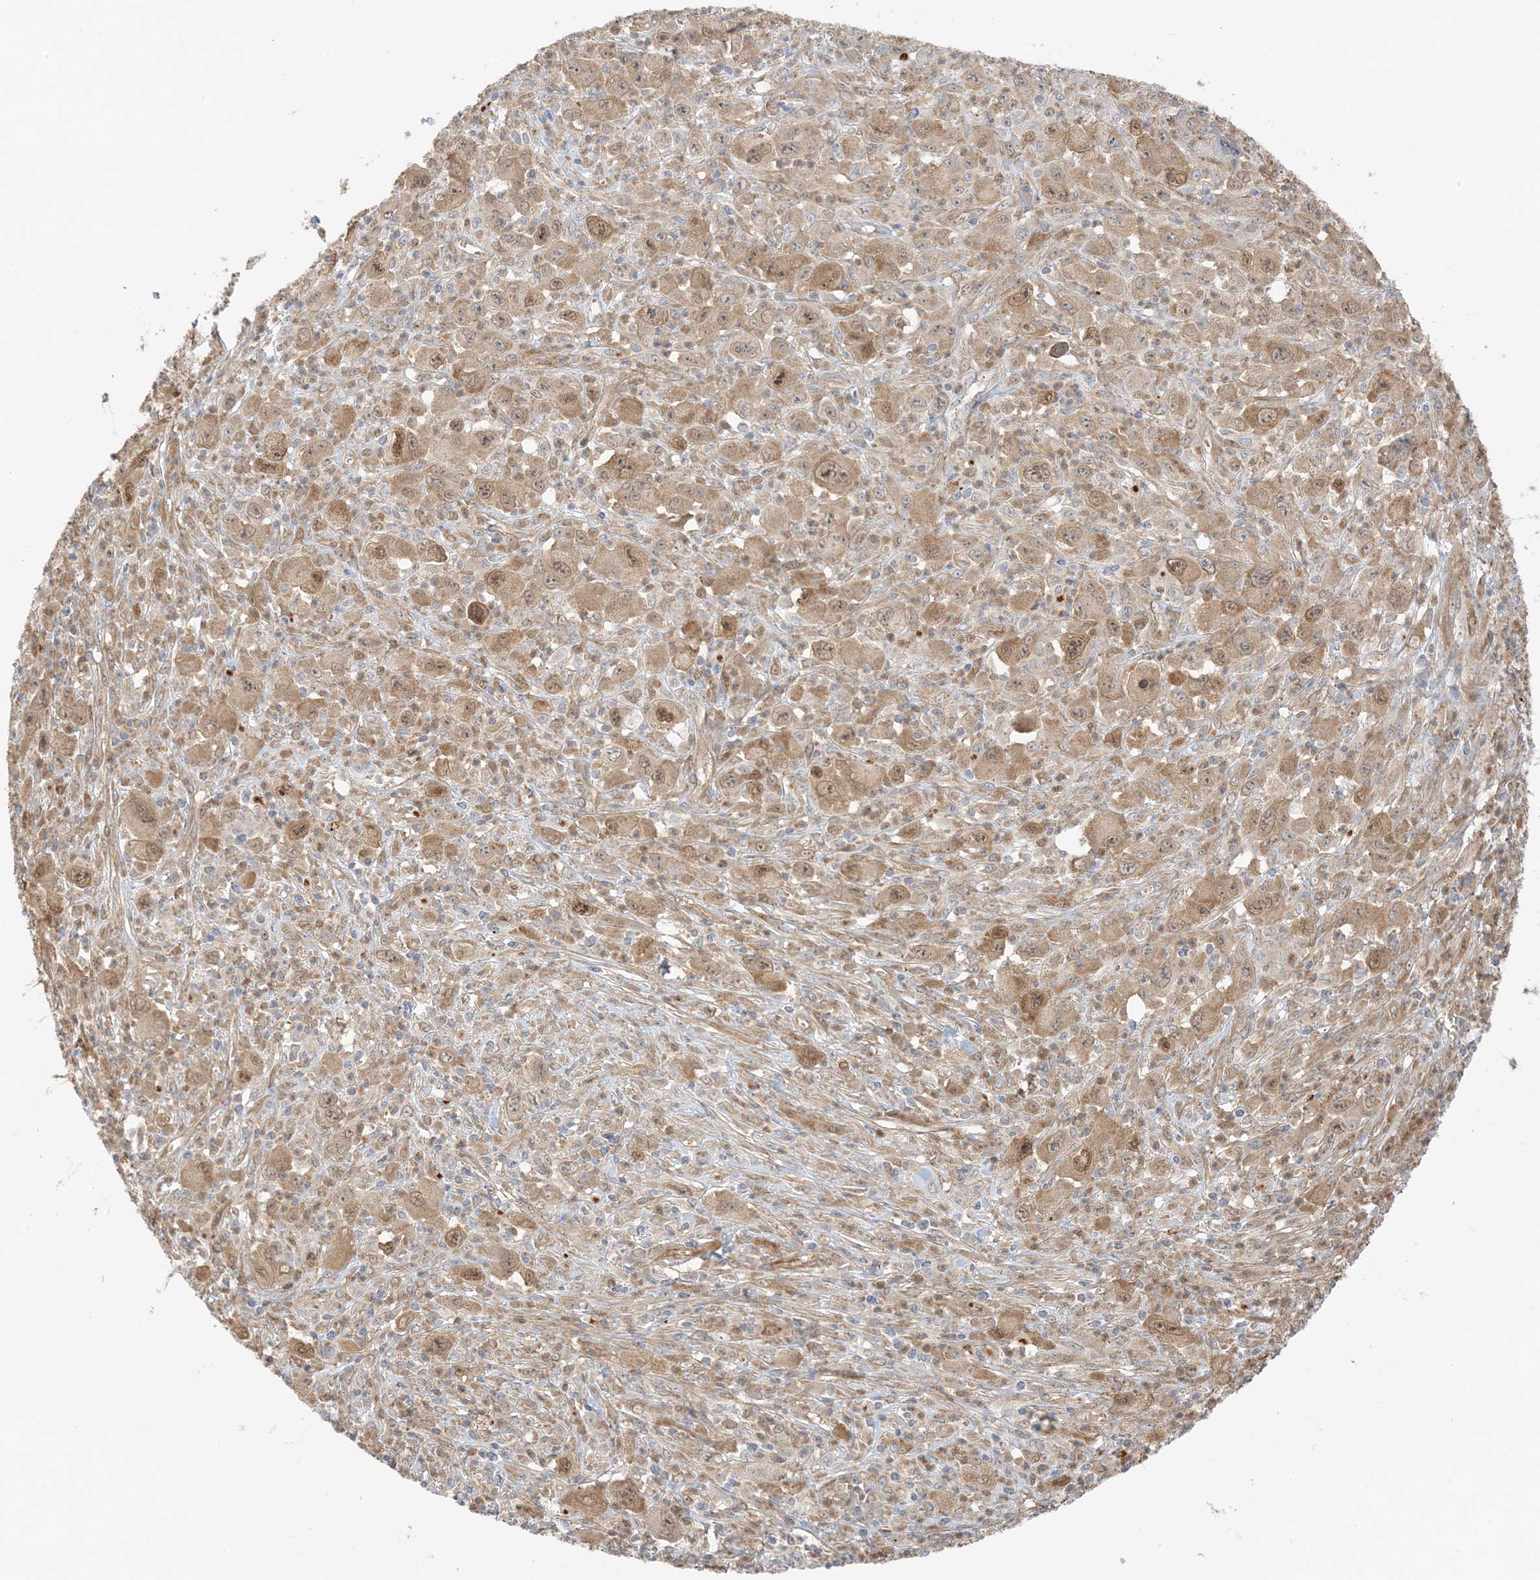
{"staining": {"intensity": "moderate", "quantity": ">75%", "location": "cytoplasmic/membranous,nuclear"}, "tissue": "melanoma", "cell_type": "Tumor cells", "image_type": "cancer", "snomed": [{"axis": "morphology", "description": "Malignant melanoma, Metastatic site"}, {"axis": "topography", "description": "Skin"}], "caption": "Immunohistochemistry (IHC) photomicrograph of human malignant melanoma (metastatic site) stained for a protein (brown), which reveals medium levels of moderate cytoplasmic/membranous and nuclear staining in about >75% of tumor cells.", "gene": "UBAP2L", "patient": {"sex": "female", "age": 56}}